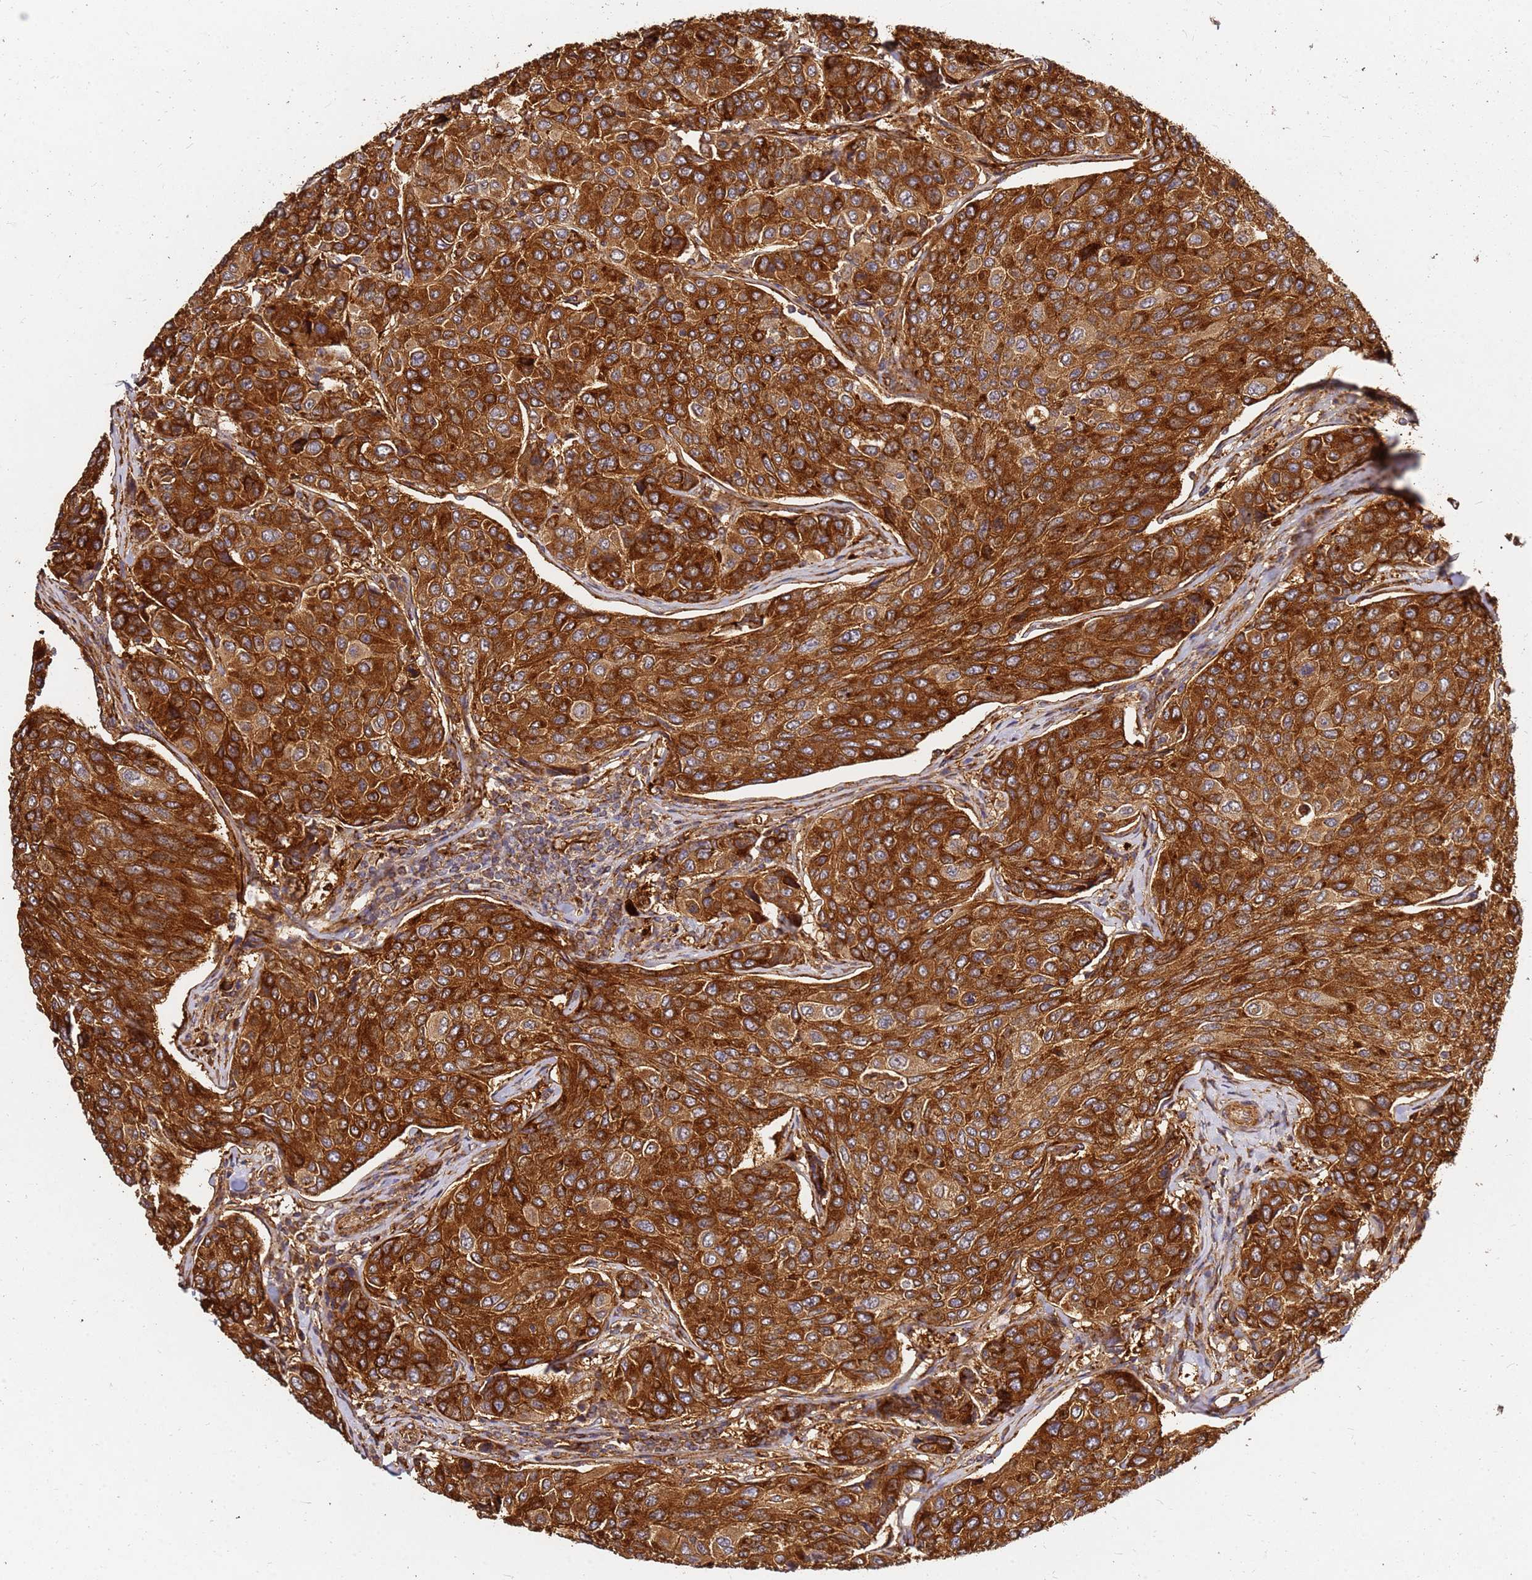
{"staining": {"intensity": "strong", "quantity": ">75%", "location": "cytoplasmic/membranous"}, "tissue": "breast cancer", "cell_type": "Tumor cells", "image_type": "cancer", "snomed": [{"axis": "morphology", "description": "Duct carcinoma"}, {"axis": "topography", "description": "Breast"}], "caption": "This is an image of immunohistochemistry staining of breast cancer, which shows strong staining in the cytoplasmic/membranous of tumor cells.", "gene": "DVL3", "patient": {"sex": "female", "age": 55}}